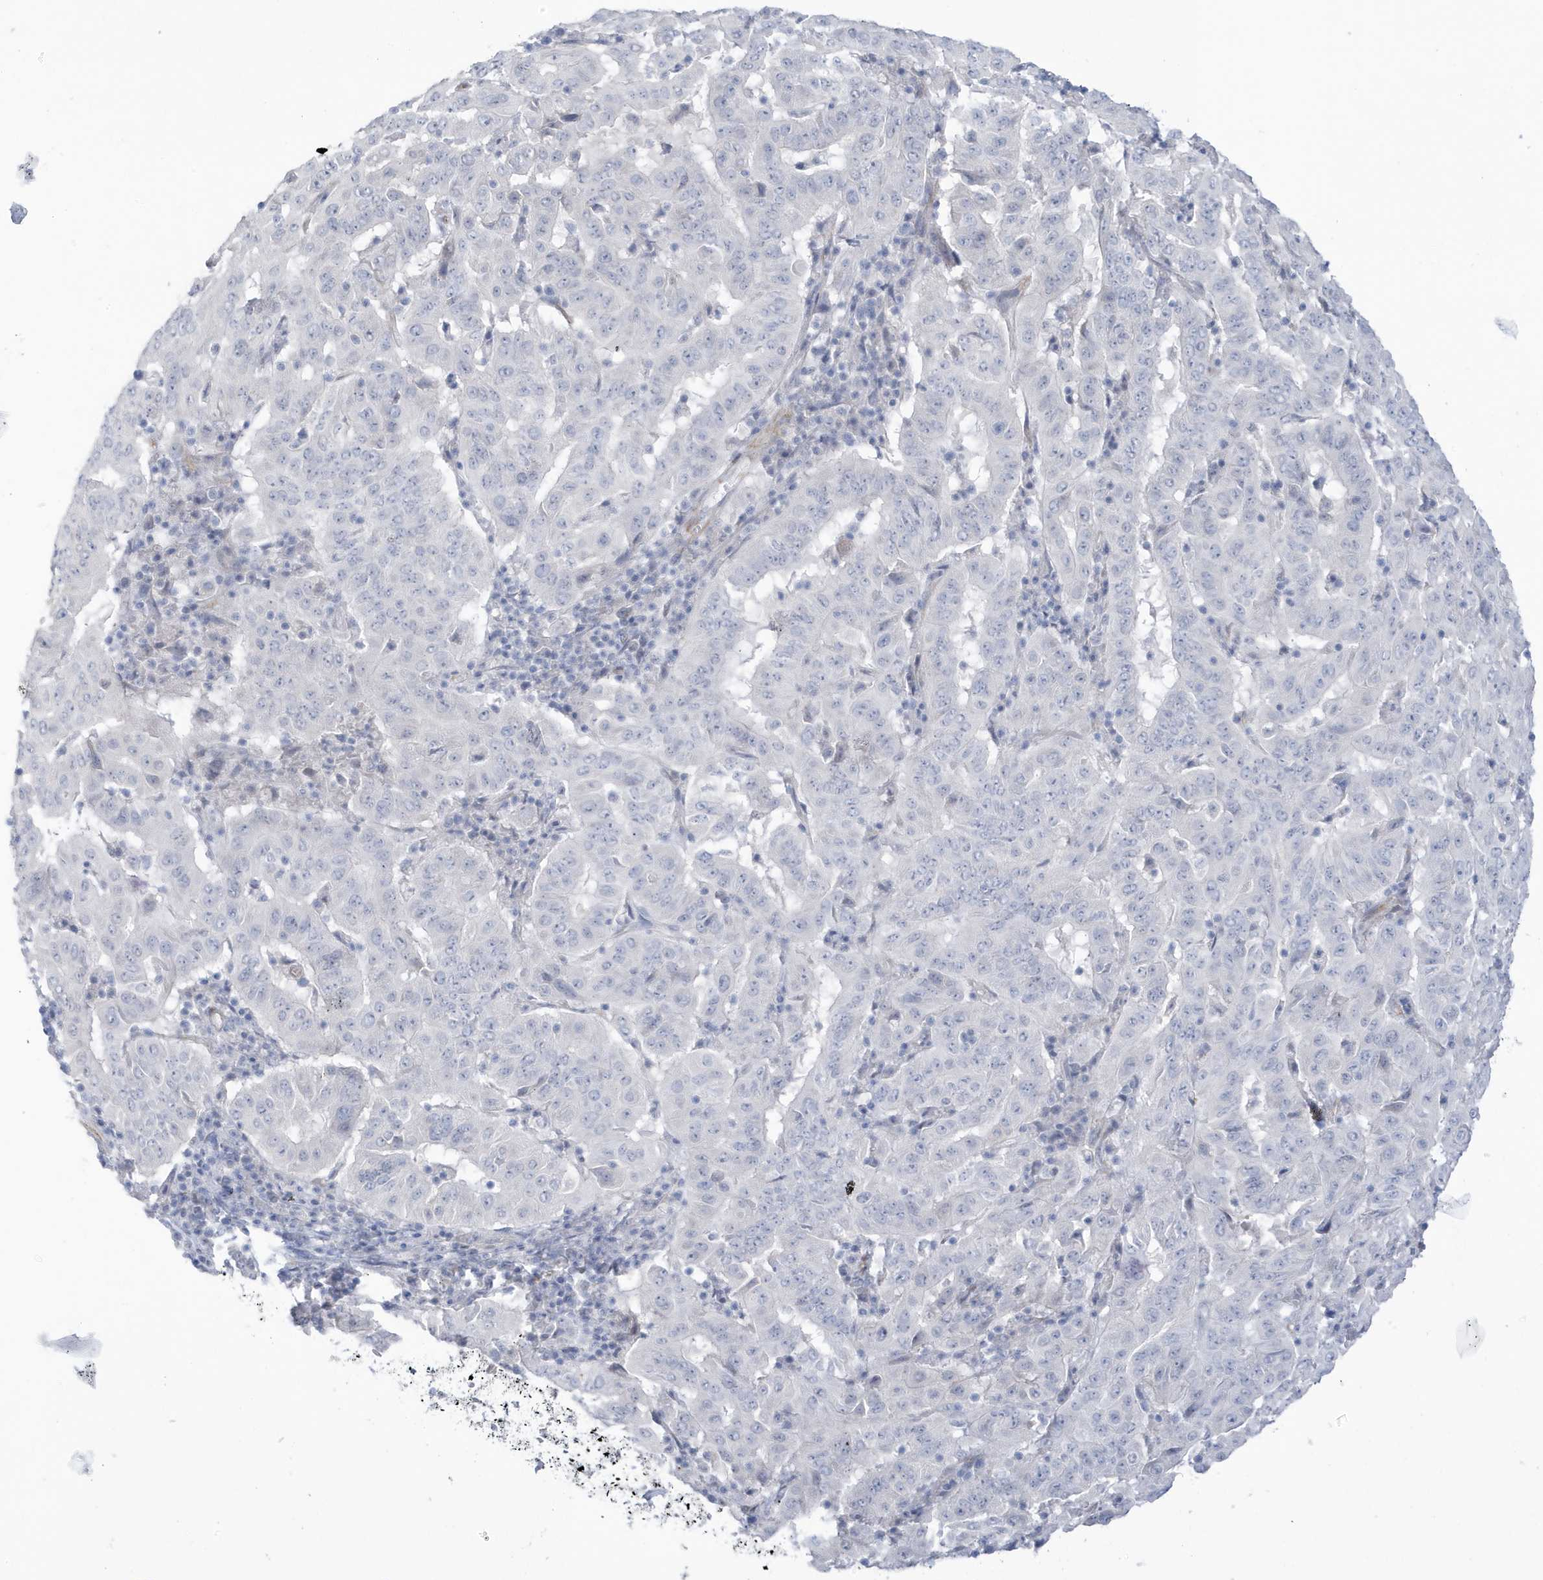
{"staining": {"intensity": "negative", "quantity": "none", "location": "none"}, "tissue": "pancreatic cancer", "cell_type": "Tumor cells", "image_type": "cancer", "snomed": [{"axis": "morphology", "description": "Adenocarcinoma, NOS"}, {"axis": "topography", "description": "Pancreas"}], "caption": "There is no significant staining in tumor cells of pancreatic cancer.", "gene": "PERM1", "patient": {"sex": "male", "age": 63}}